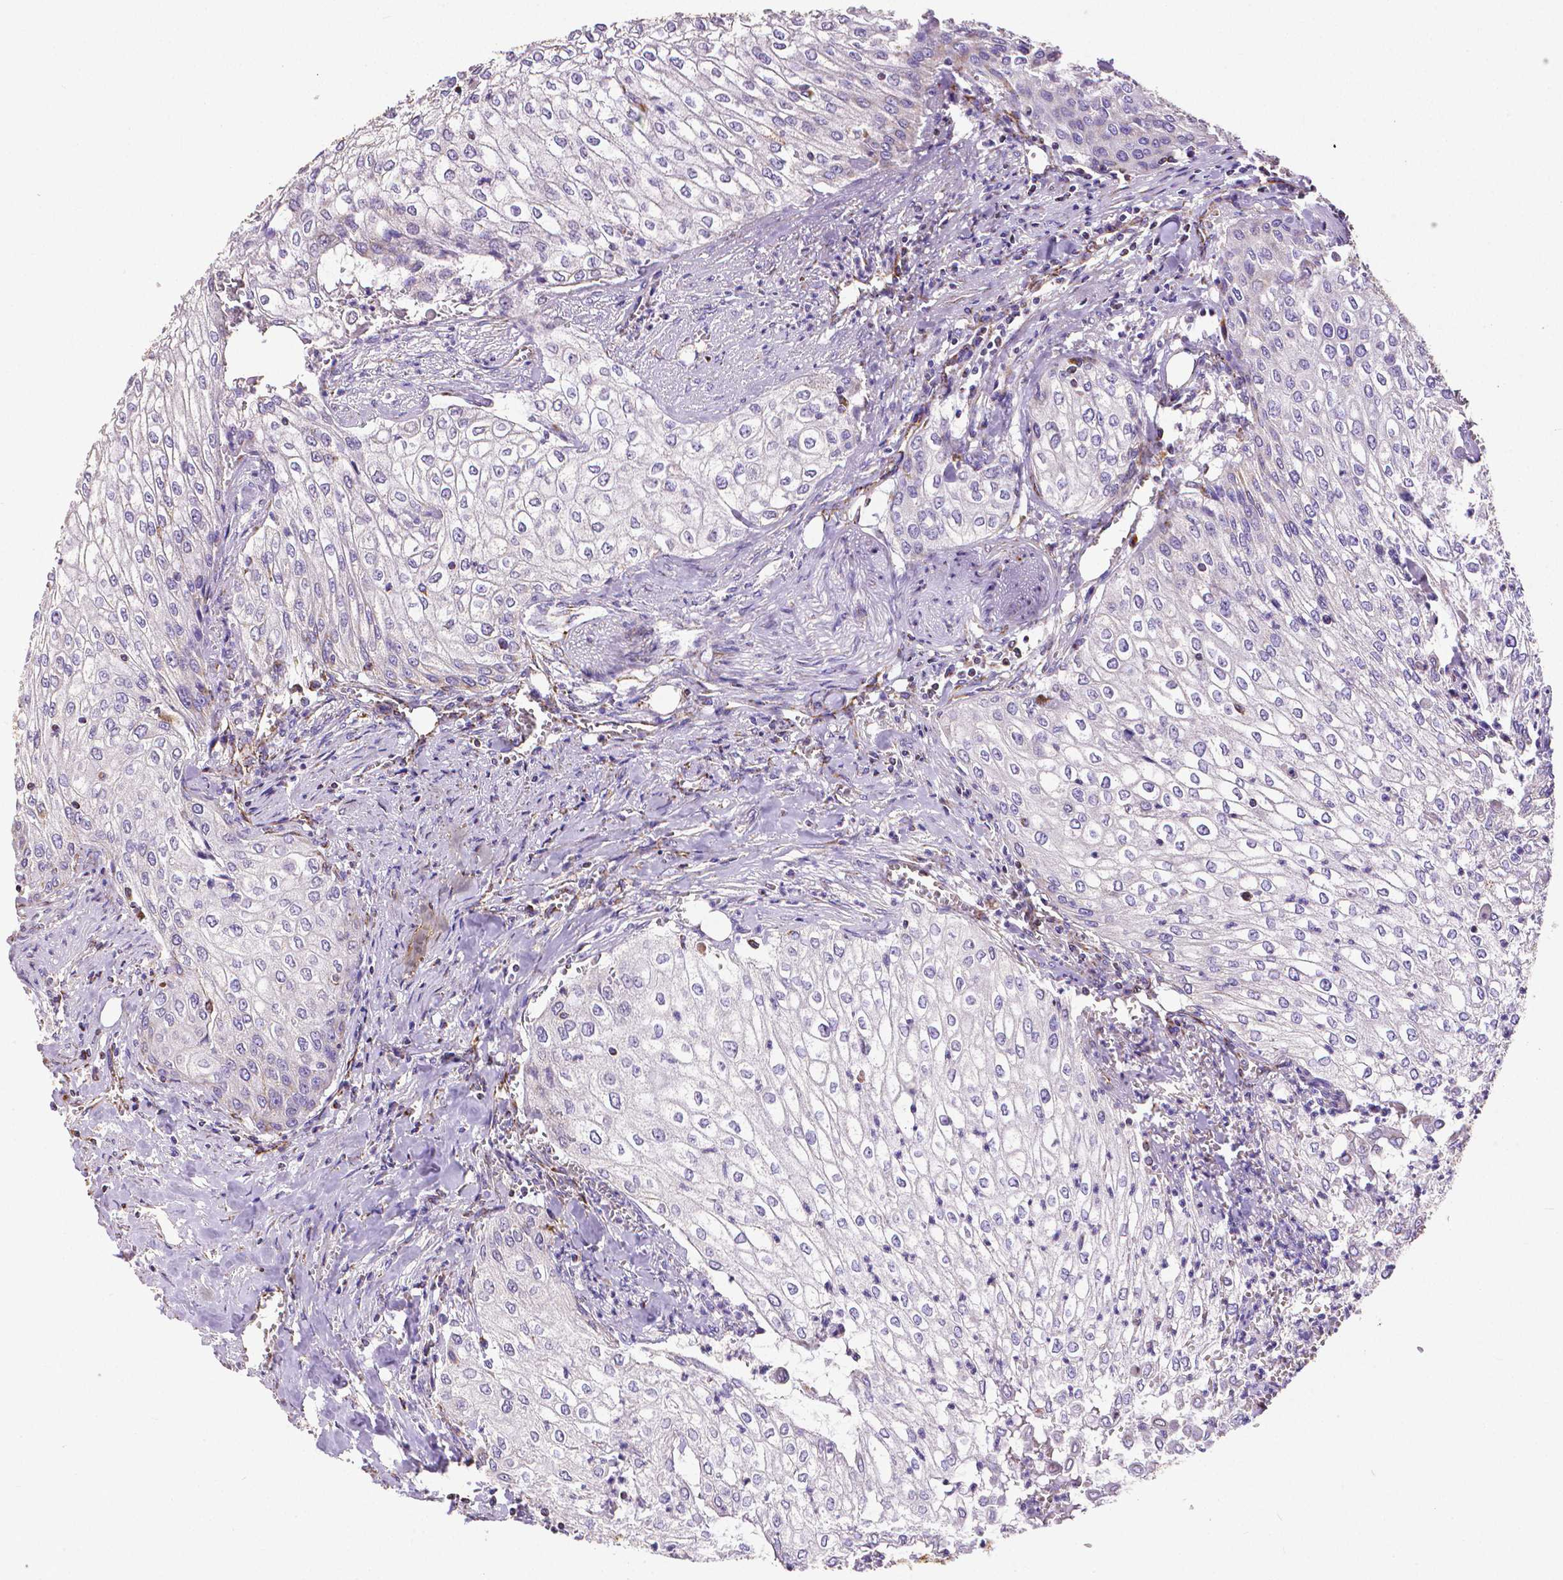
{"staining": {"intensity": "negative", "quantity": "none", "location": "none"}, "tissue": "urothelial cancer", "cell_type": "Tumor cells", "image_type": "cancer", "snomed": [{"axis": "morphology", "description": "Urothelial carcinoma, High grade"}, {"axis": "topography", "description": "Urinary bladder"}], "caption": "Immunohistochemistry image of neoplastic tissue: human urothelial cancer stained with DAB demonstrates no significant protein expression in tumor cells.", "gene": "MACC1", "patient": {"sex": "male", "age": 62}}